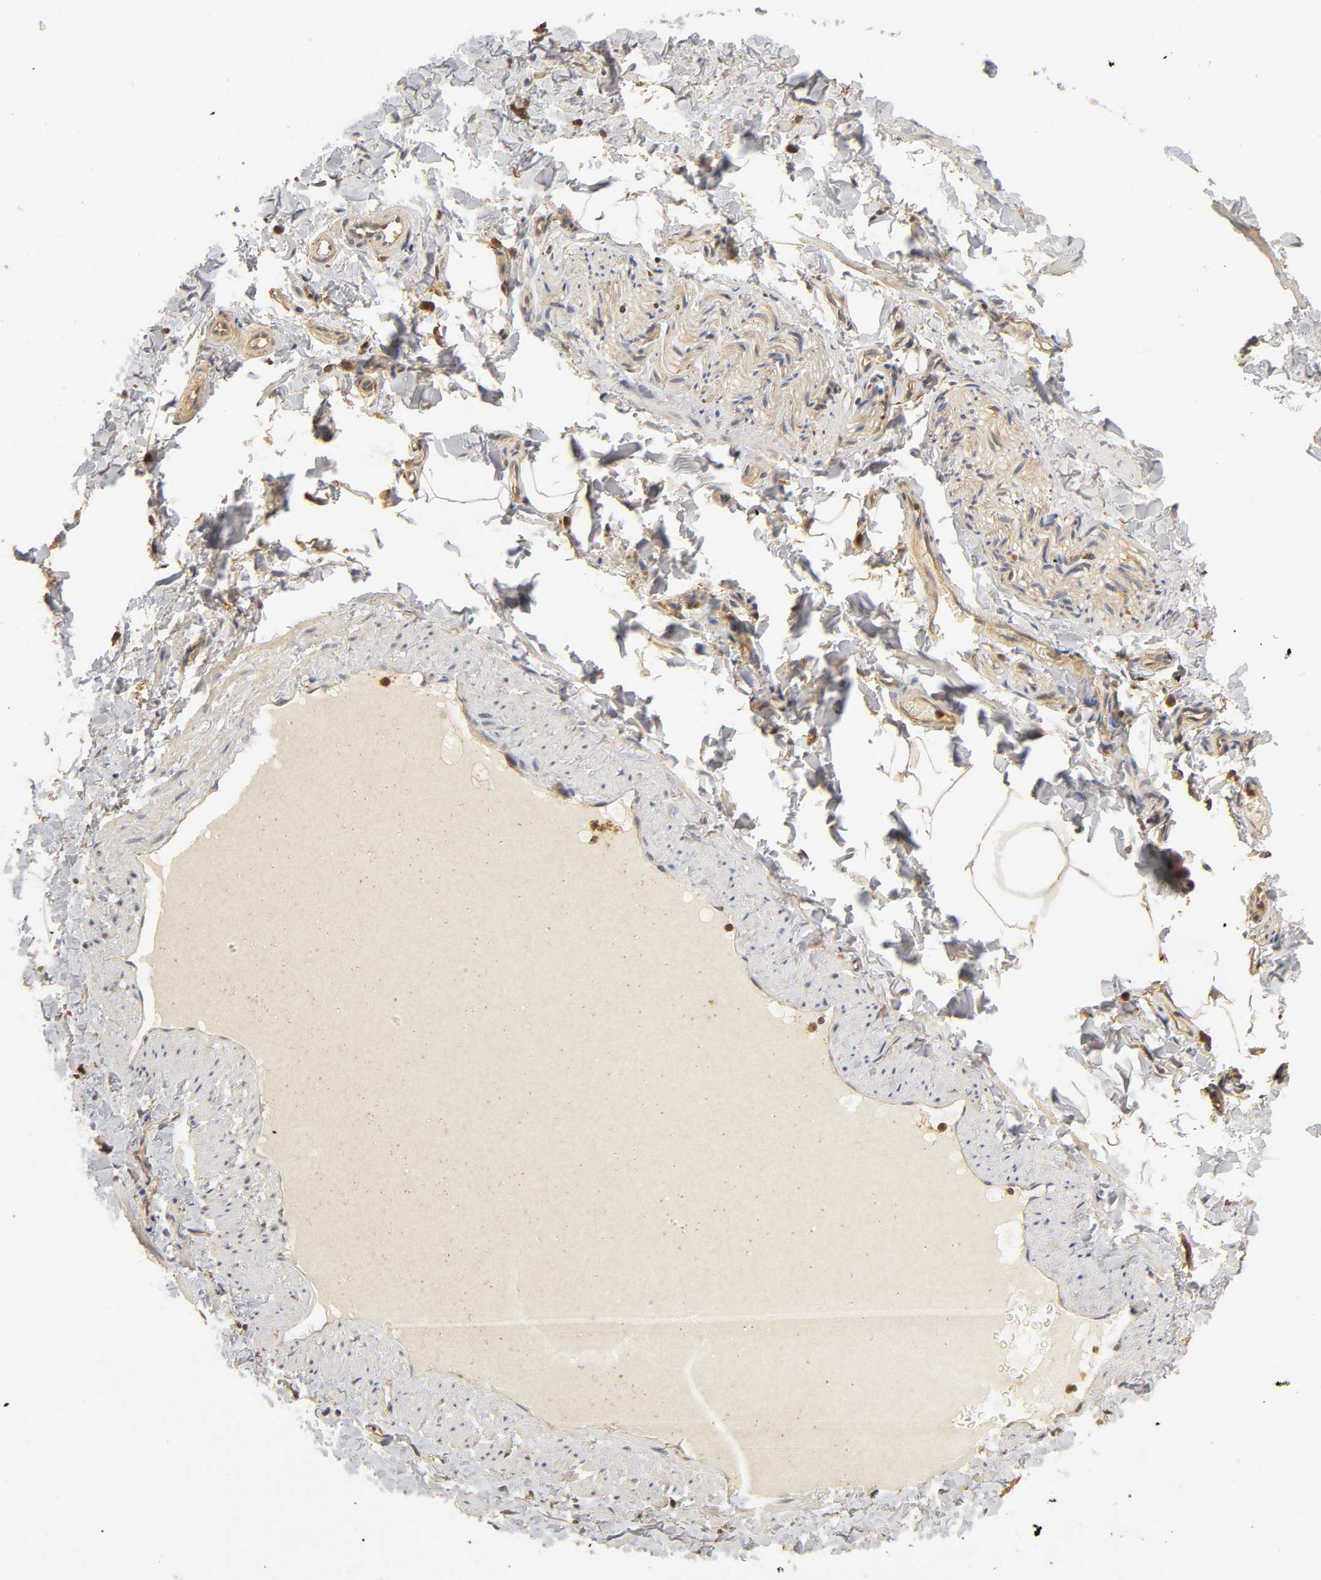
{"staining": {"intensity": "moderate", "quantity": ">75%", "location": "cytoplasmic/membranous"}, "tissue": "adipose tissue", "cell_type": "Adipocytes", "image_type": "normal", "snomed": [{"axis": "morphology", "description": "Normal tissue, NOS"}, {"axis": "topography", "description": "Vascular tissue"}], "caption": "A photomicrograph of adipose tissue stained for a protein displays moderate cytoplasmic/membranous brown staining in adipocytes.", "gene": "RHOA", "patient": {"sex": "male", "age": 41}}